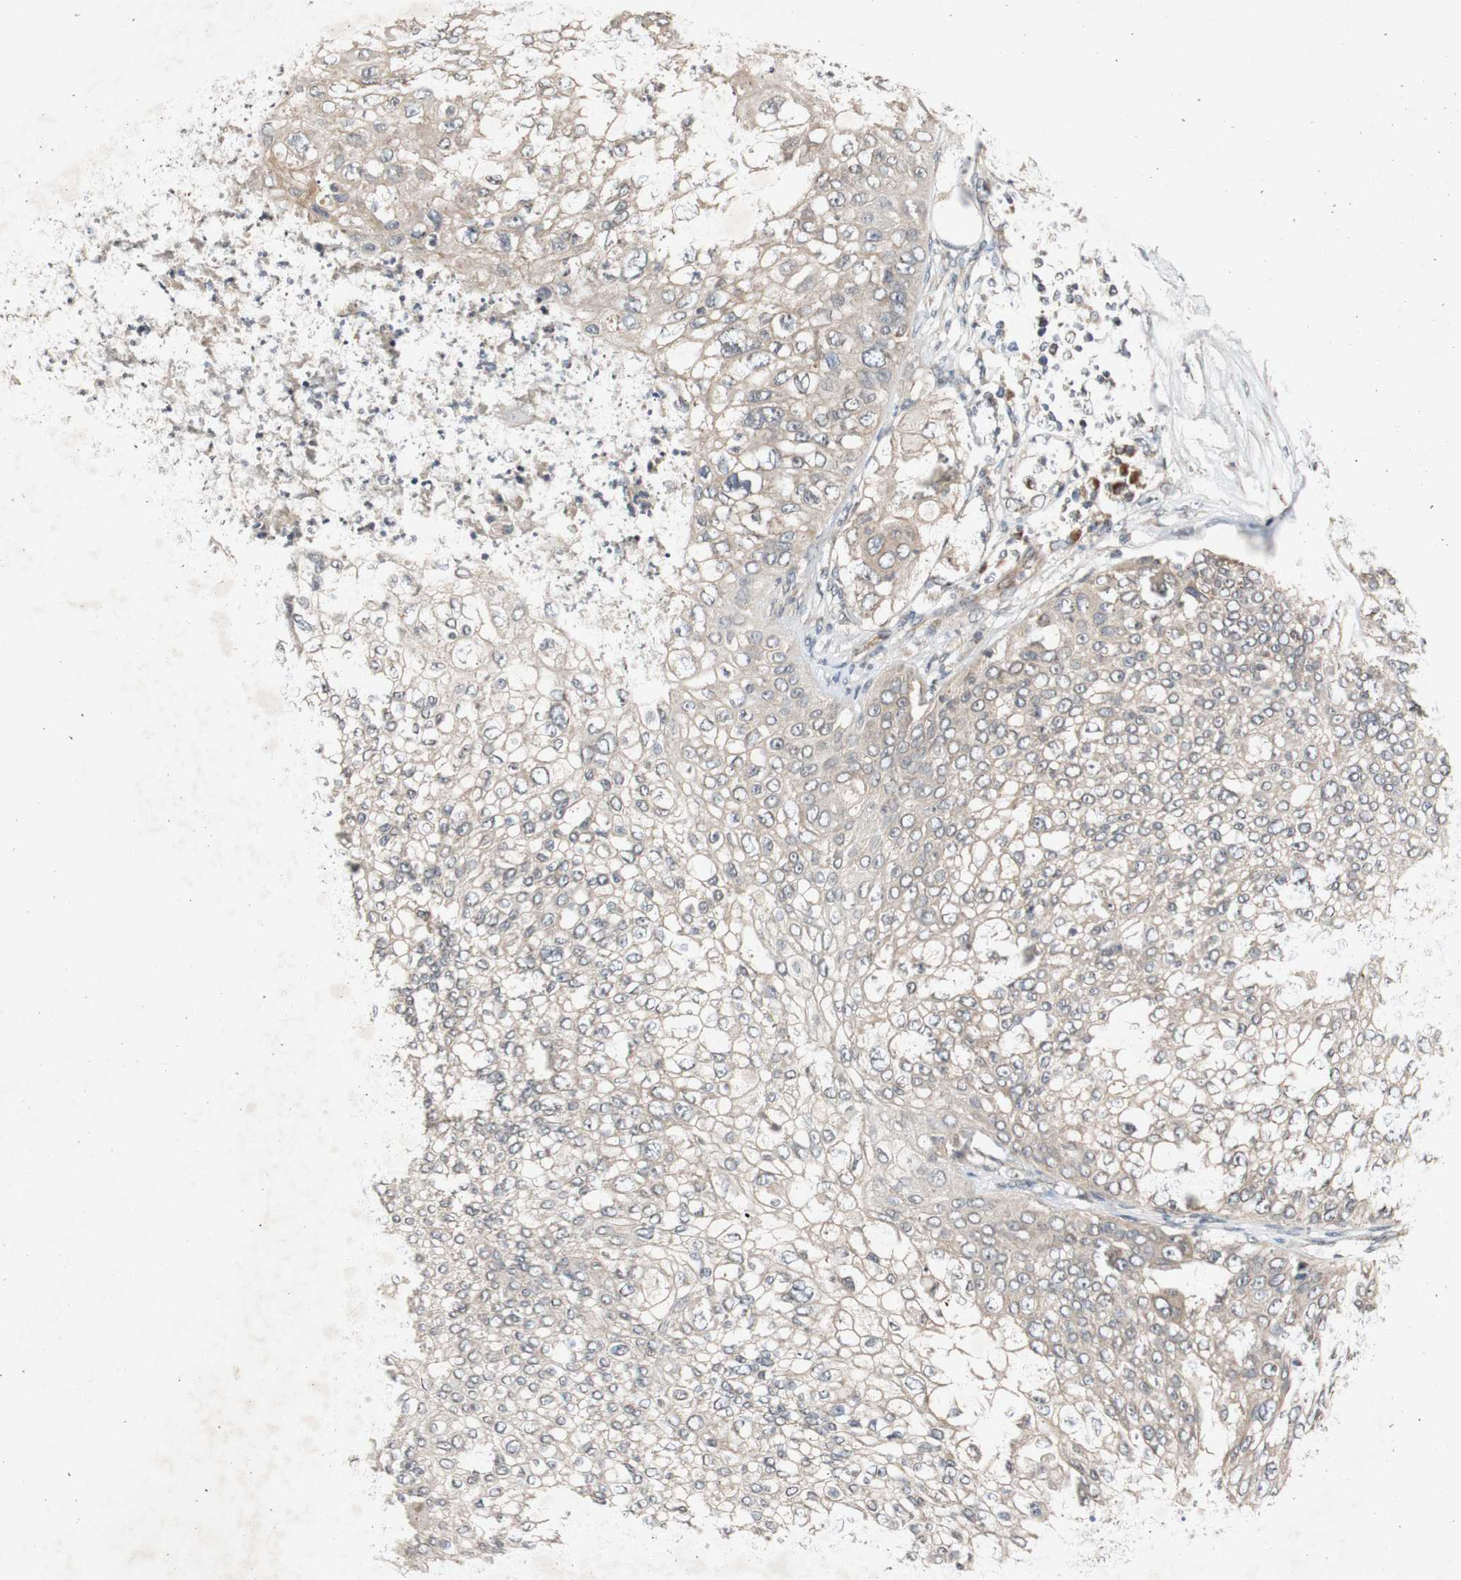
{"staining": {"intensity": "weak", "quantity": ">75%", "location": "cytoplasmic/membranous"}, "tissue": "lung cancer", "cell_type": "Tumor cells", "image_type": "cancer", "snomed": [{"axis": "morphology", "description": "Inflammation, NOS"}, {"axis": "morphology", "description": "Squamous cell carcinoma, NOS"}, {"axis": "topography", "description": "Lymph node"}, {"axis": "topography", "description": "Soft tissue"}, {"axis": "topography", "description": "Lung"}], "caption": "Human lung cancer (squamous cell carcinoma) stained for a protein (brown) reveals weak cytoplasmic/membranous positive staining in approximately >75% of tumor cells.", "gene": "PIN1", "patient": {"sex": "male", "age": 66}}